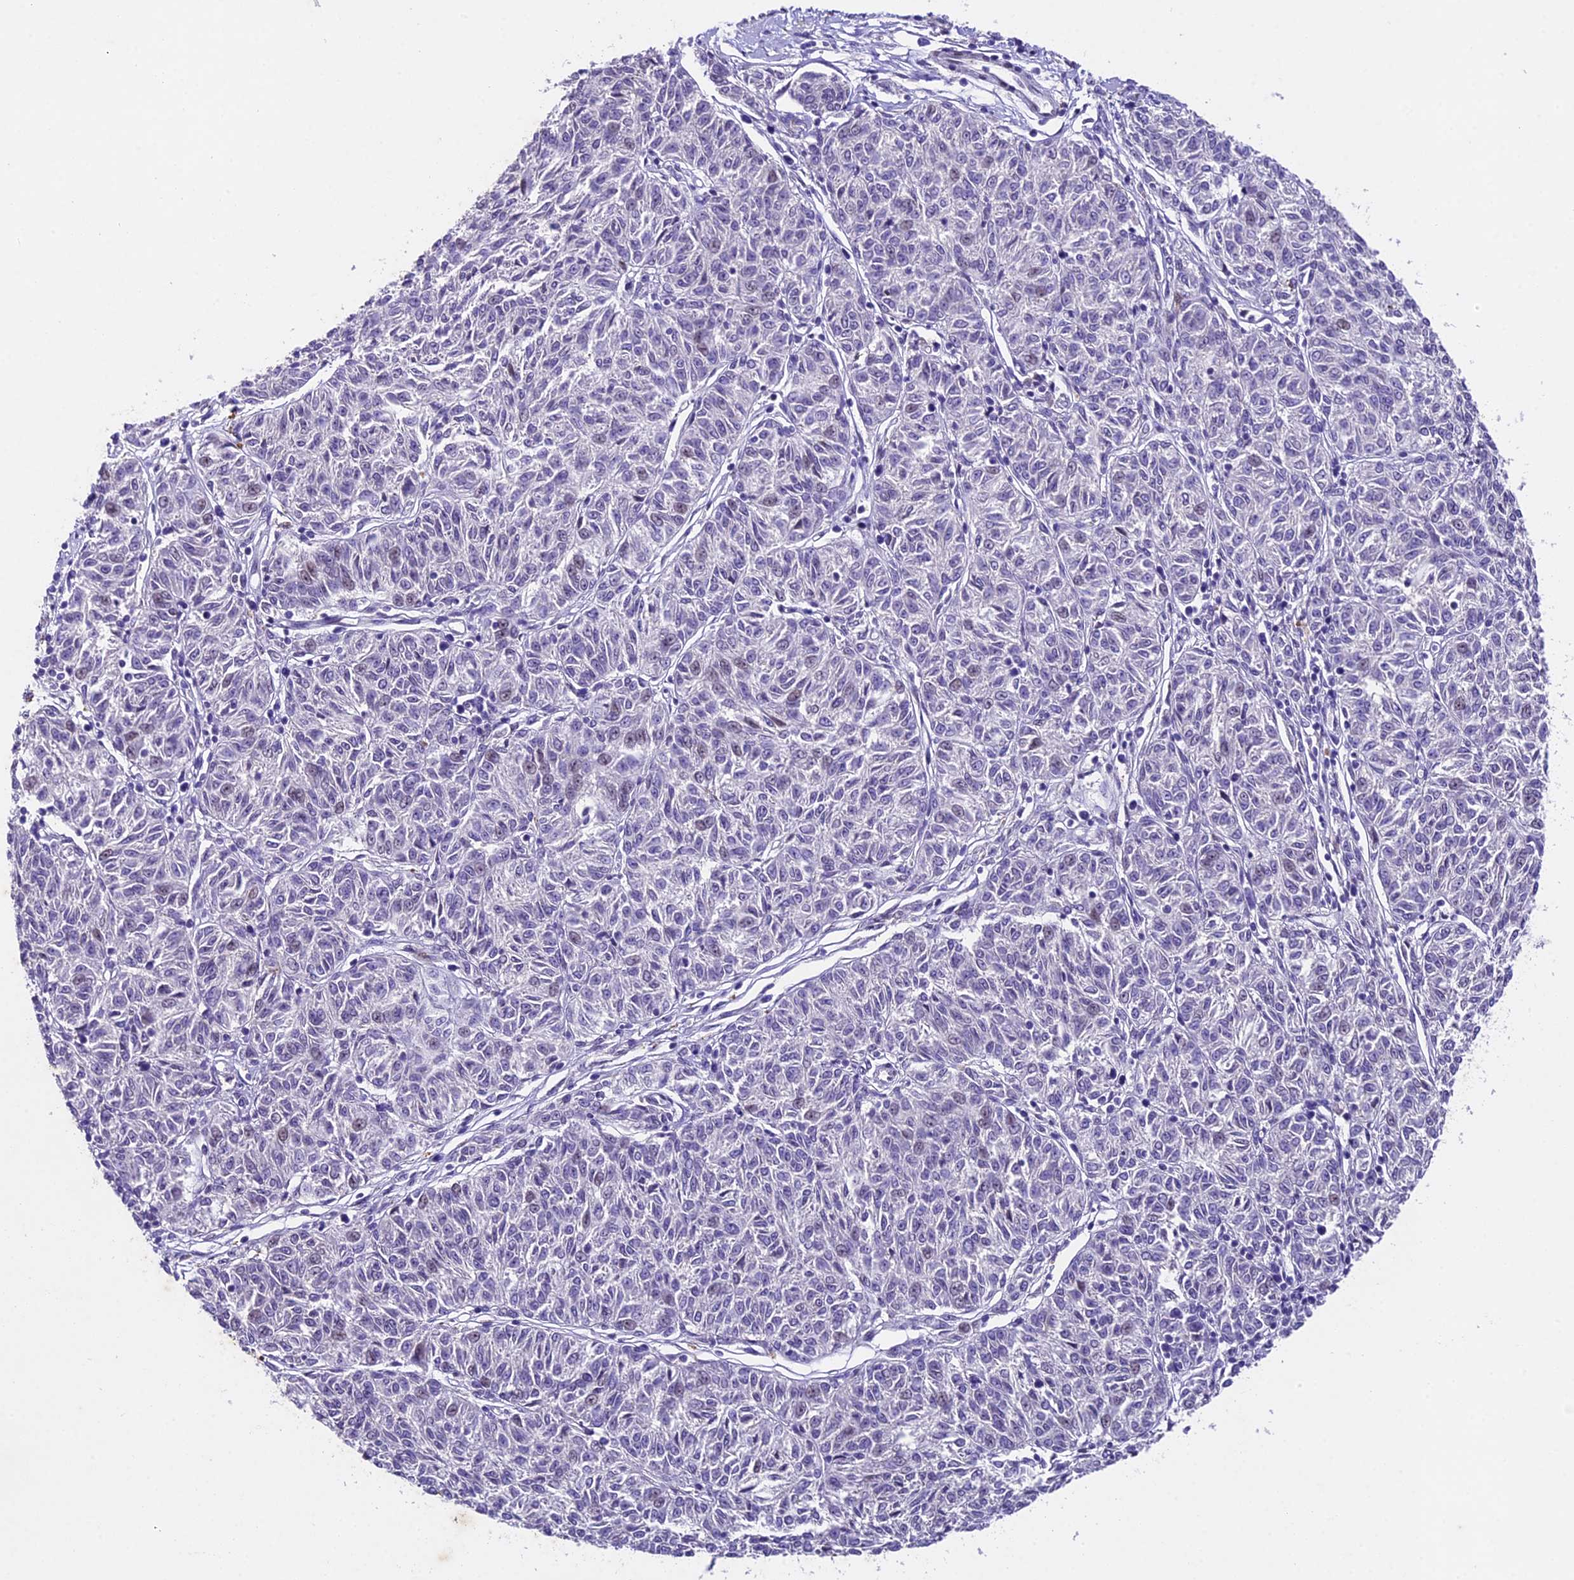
{"staining": {"intensity": "negative", "quantity": "none", "location": "none"}, "tissue": "melanoma", "cell_type": "Tumor cells", "image_type": "cancer", "snomed": [{"axis": "morphology", "description": "Malignant melanoma, NOS"}, {"axis": "topography", "description": "Skin"}], "caption": "Human melanoma stained for a protein using immunohistochemistry displays no positivity in tumor cells.", "gene": "IFT140", "patient": {"sex": "female", "age": 72}}